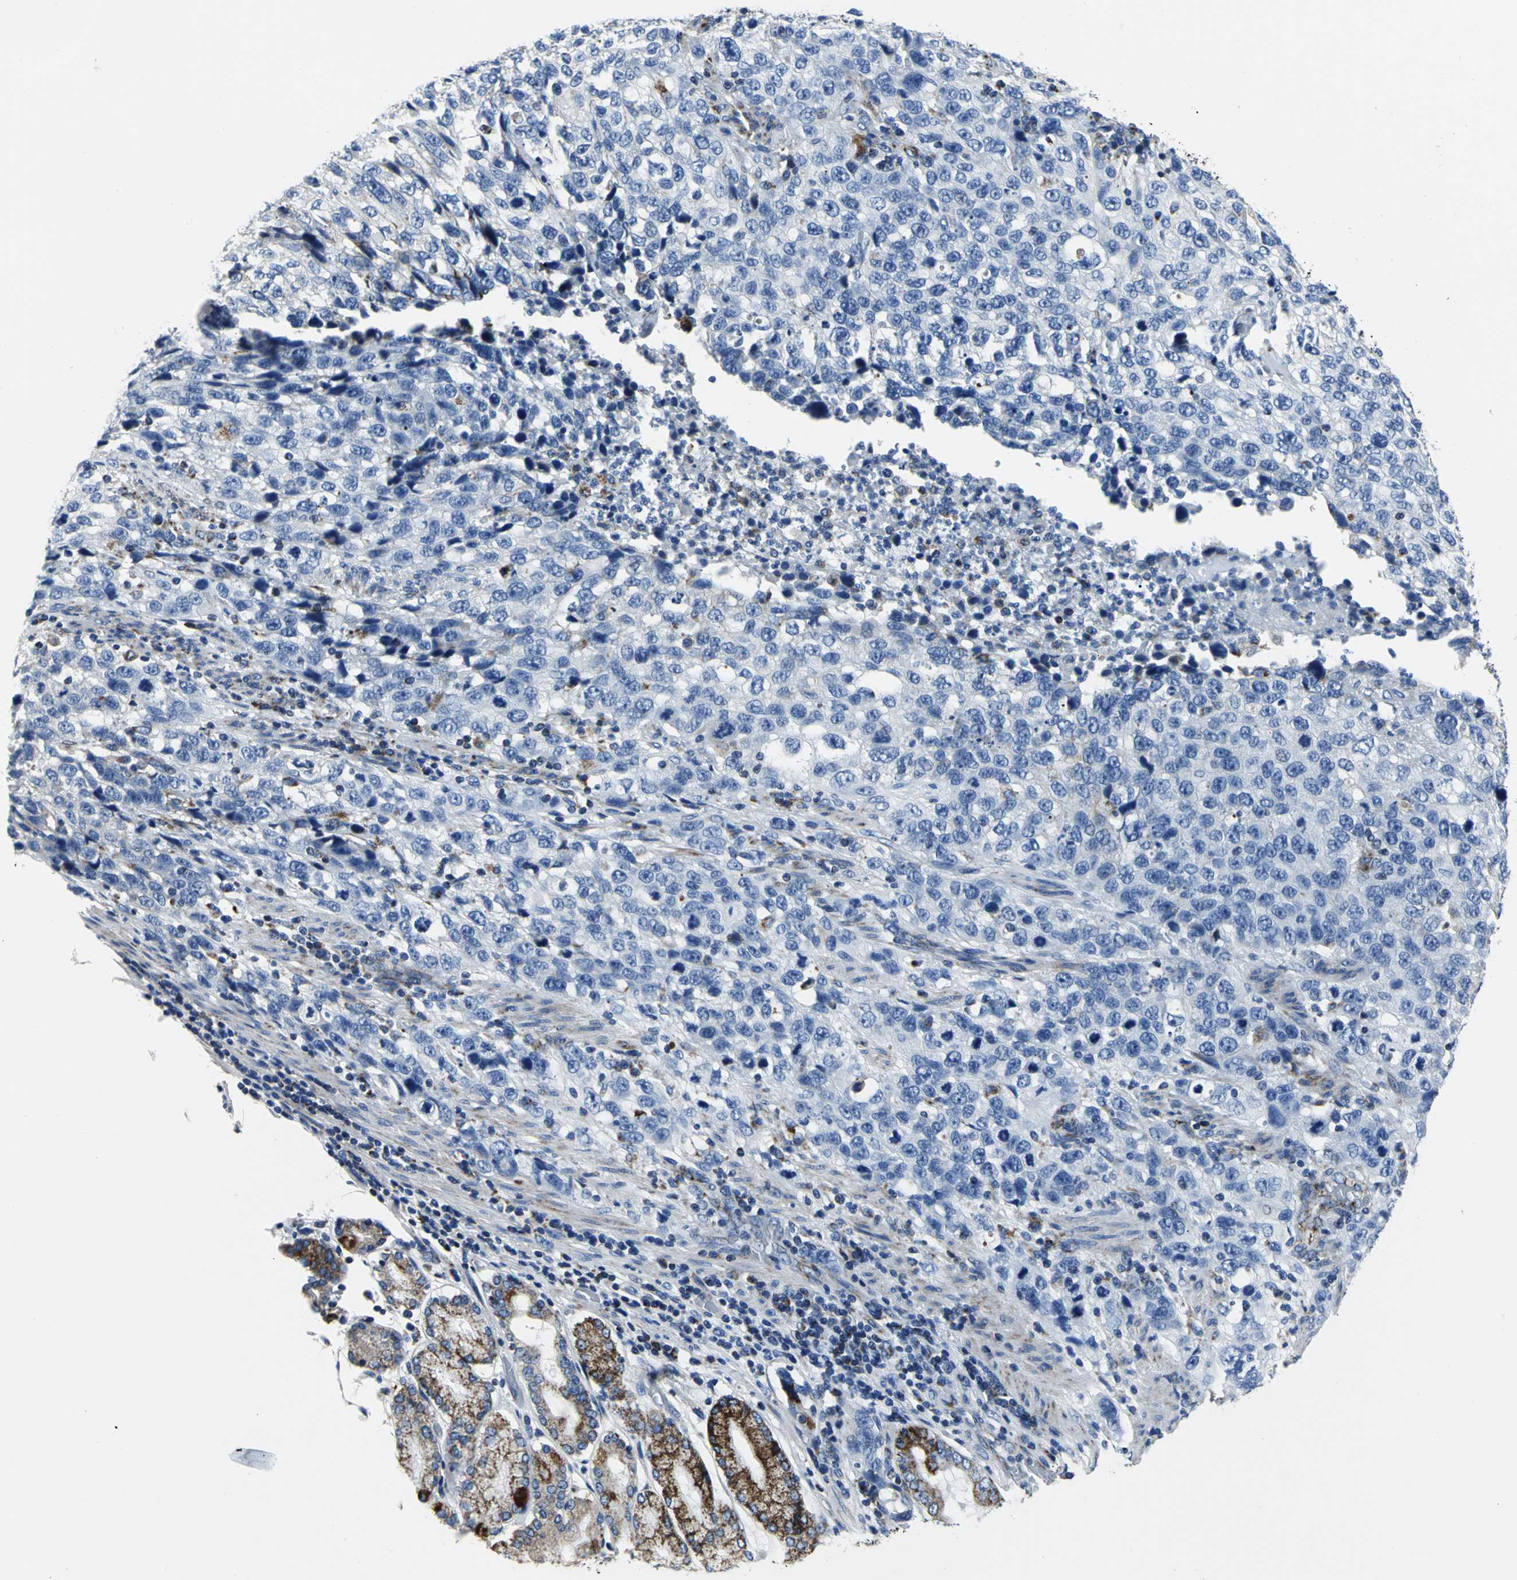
{"staining": {"intensity": "weak", "quantity": "<25%", "location": "cytoplasmic/membranous"}, "tissue": "stomach cancer", "cell_type": "Tumor cells", "image_type": "cancer", "snomed": [{"axis": "morphology", "description": "Normal tissue, NOS"}, {"axis": "morphology", "description": "Adenocarcinoma, NOS"}, {"axis": "topography", "description": "Stomach"}], "caption": "High power microscopy histopathology image of an immunohistochemistry (IHC) histopathology image of stomach cancer, revealing no significant expression in tumor cells.", "gene": "IFI6", "patient": {"sex": "male", "age": 48}}